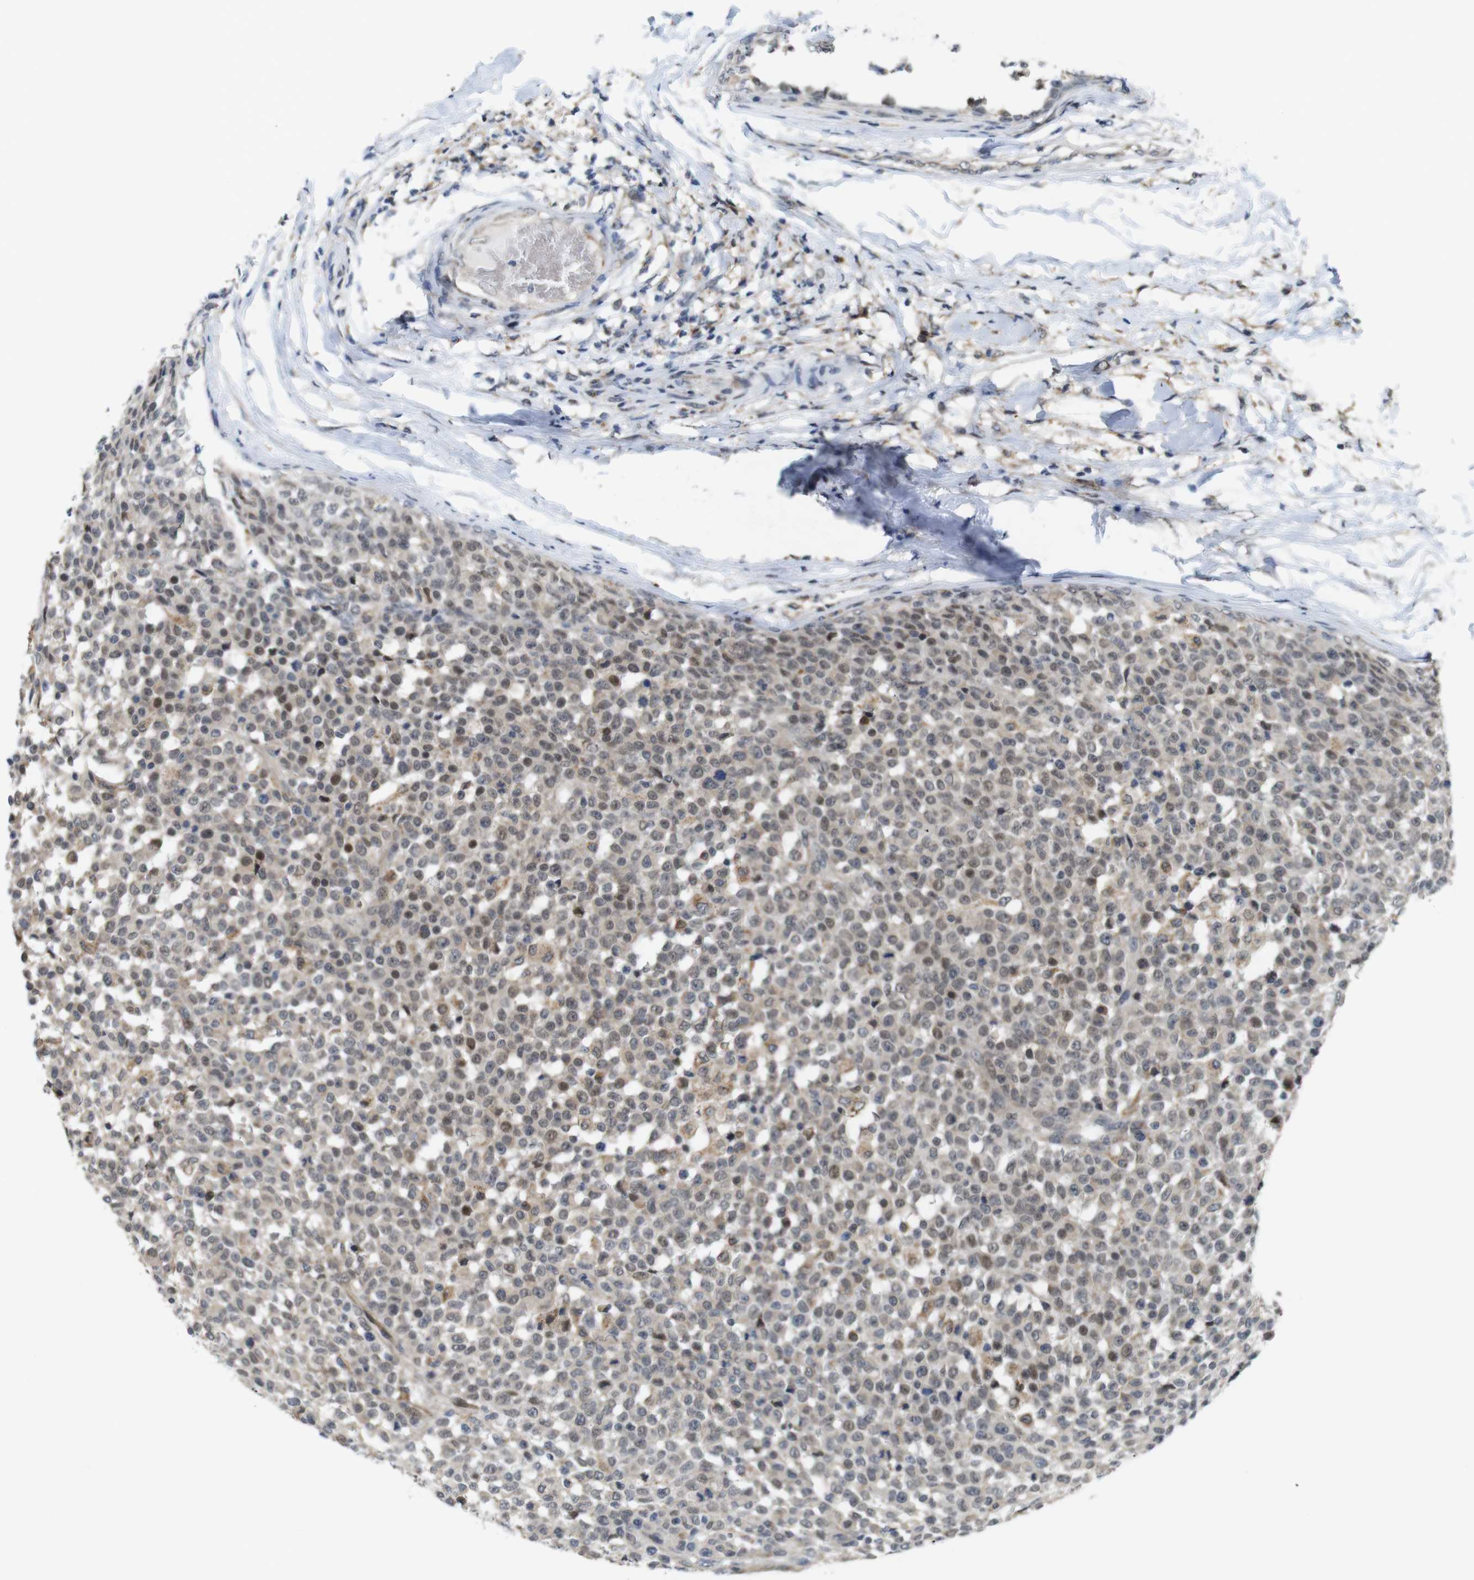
{"staining": {"intensity": "moderate", "quantity": ">75%", "location": "cytoplasmic/membranous,nuclear"}, "tissue": "testis cancer", "cell_type": "Tumor cells", "image_type": "cancer", "snomed": [{"axis": "morphology", "description": "Seminoma, NOS"}, {"axis": "topography", "description": "Testis"}], "caption": "Testis cancer (seminoma) stained with IHC shows moderate cytoplasmic/membranous and nuclear staining in approximately >75% of tumor cells.", "gene": "PNMA8A", "patient": {"sex": "male", "age": 59}}